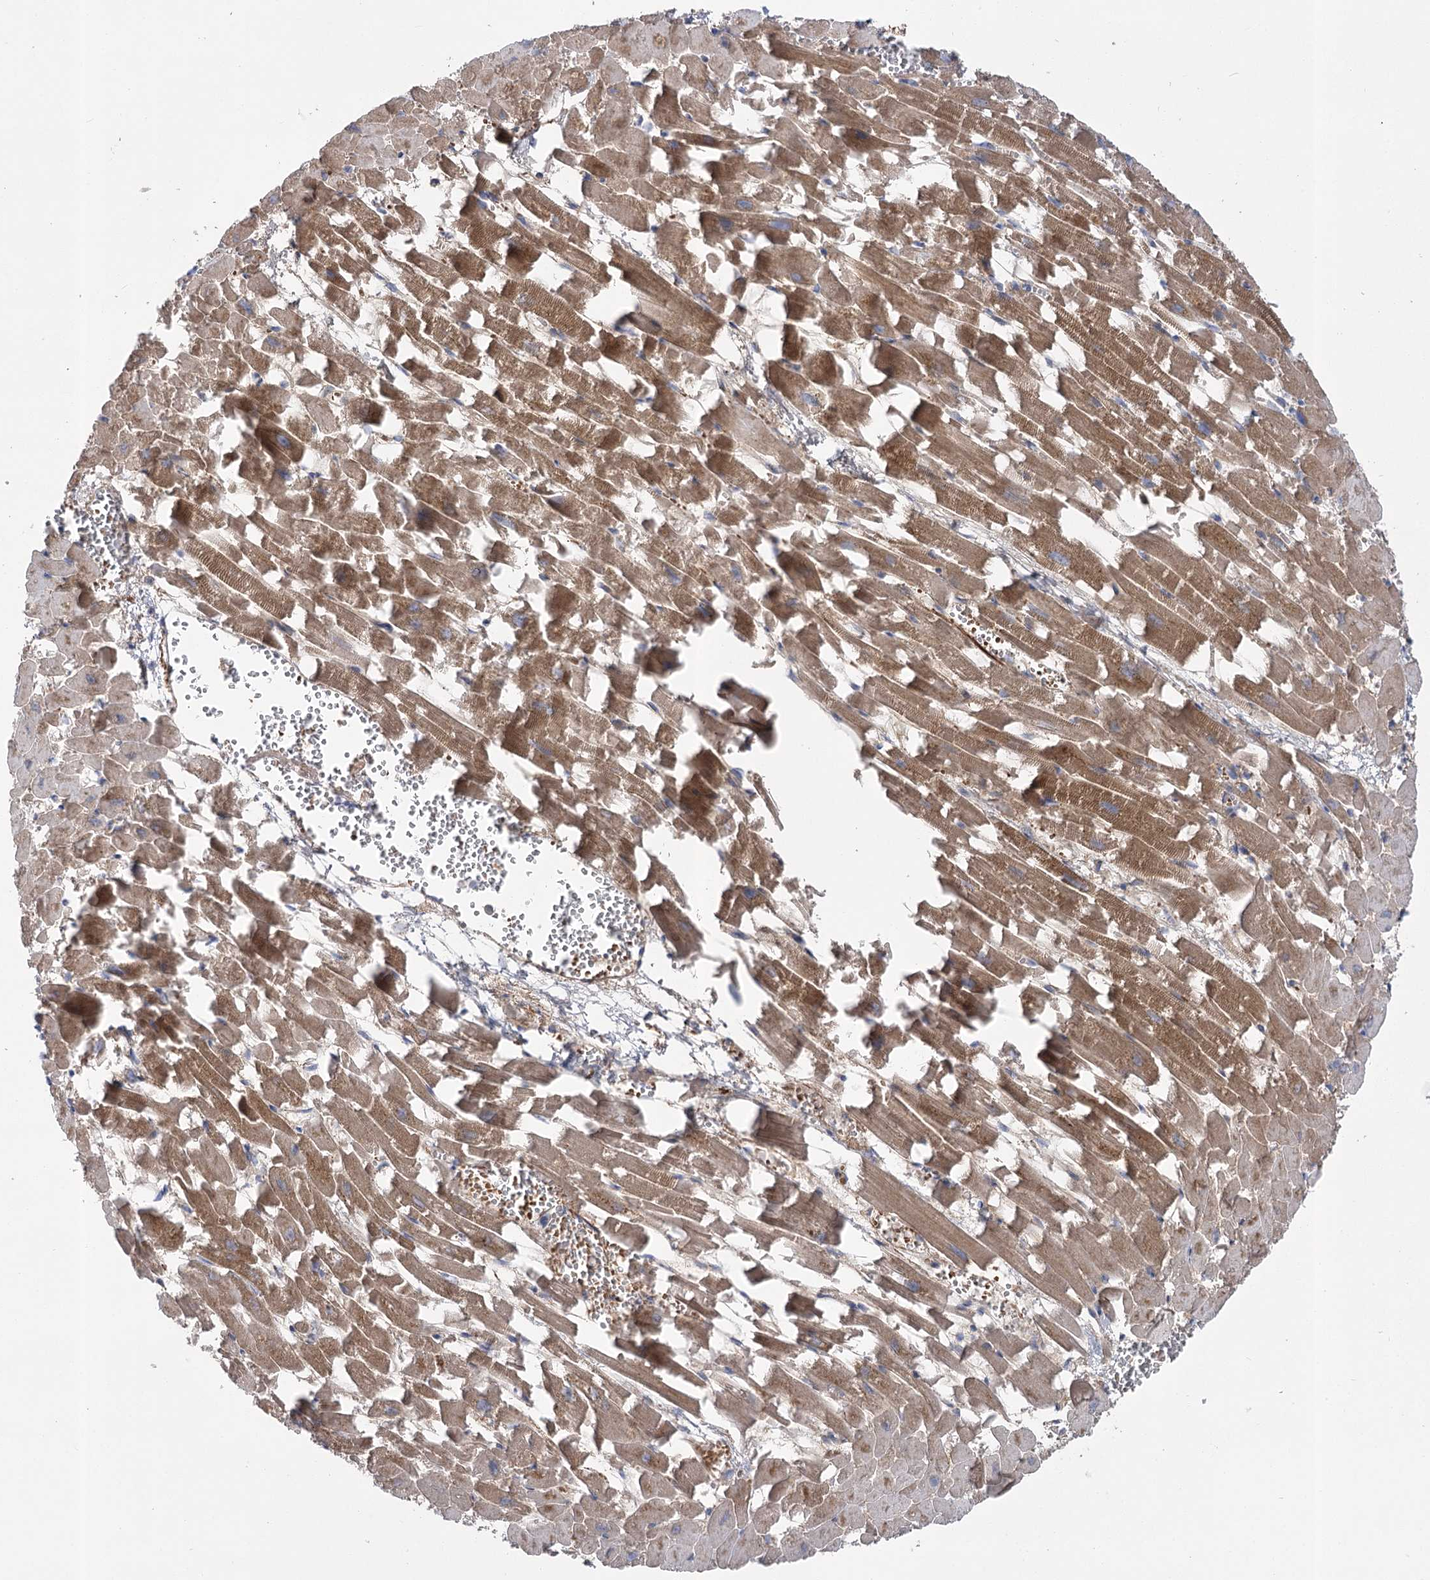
{"staining": {"intensity": "strong", "quantity": ">75%", "location": "cytoplasmic/membranous"}, "tissue": "heart muscle", "cell_type": "Cardiomyocytes", "image_type": "normal", "snomed": [{"axis": "morphology", "description": "Normal tissue, NOS"}, {"axis": "topography", "description": "Heart"}], "caption": "Normal heart muscle exhibits strong cytoplasmic/membranous staining in about >75% of cardiomyocytes, visualized by immunohistochemistry. Using DAB (brown) and hematoxylin (blue) stains, captured at high magnification using brightfield microscopy.", "gene": "PCDHA1", "patient": {"sex": "female", "age": 64}}